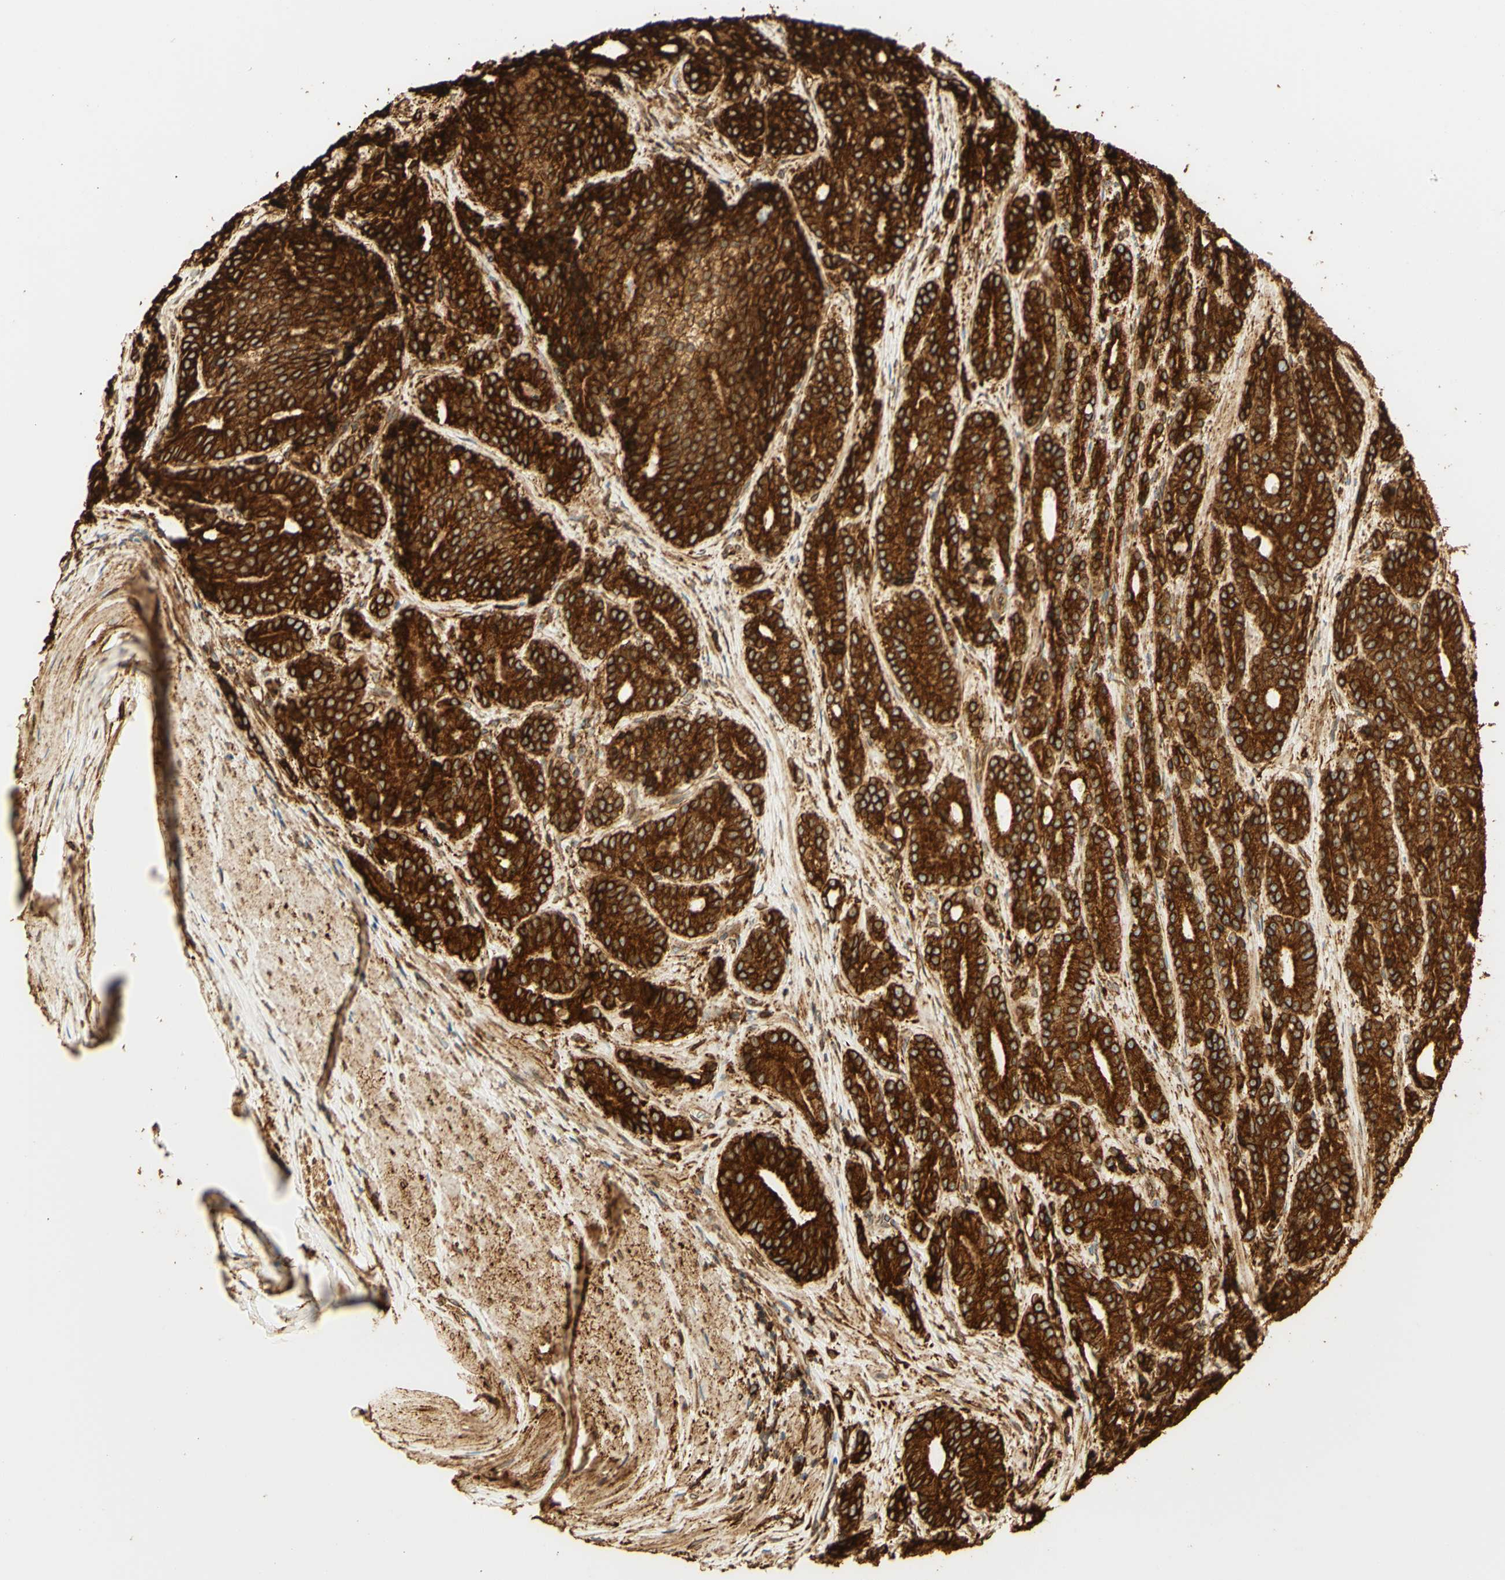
{"staining": {"intensity": "strong", "quantity": ">75%", "location": "cytoplasmic/membranous"}, "tissue": "prostate cancer", "cell_type": "Tumor cells", "image_type": "cancer", "snomed": [{"axis": "morphology", "description": "Adenocarcinoma, High grade"}, {"axis": "topography", "description": "Prostate"}], "caption": "Immunohistochemistry (IHC) histopathology image of neoplastic tissue: prostate cancer (high-grade adenocarcinoma) stained using immunohistochemistry (IHC) exhibits high levels of strong protein expression localized specifically in the cytoplasmic/membranous of tumor cells, appearing as a cytoplasmic/membranous brown color.", "gene": "CANX", "patient": {"sex": "male", "age": 61}}